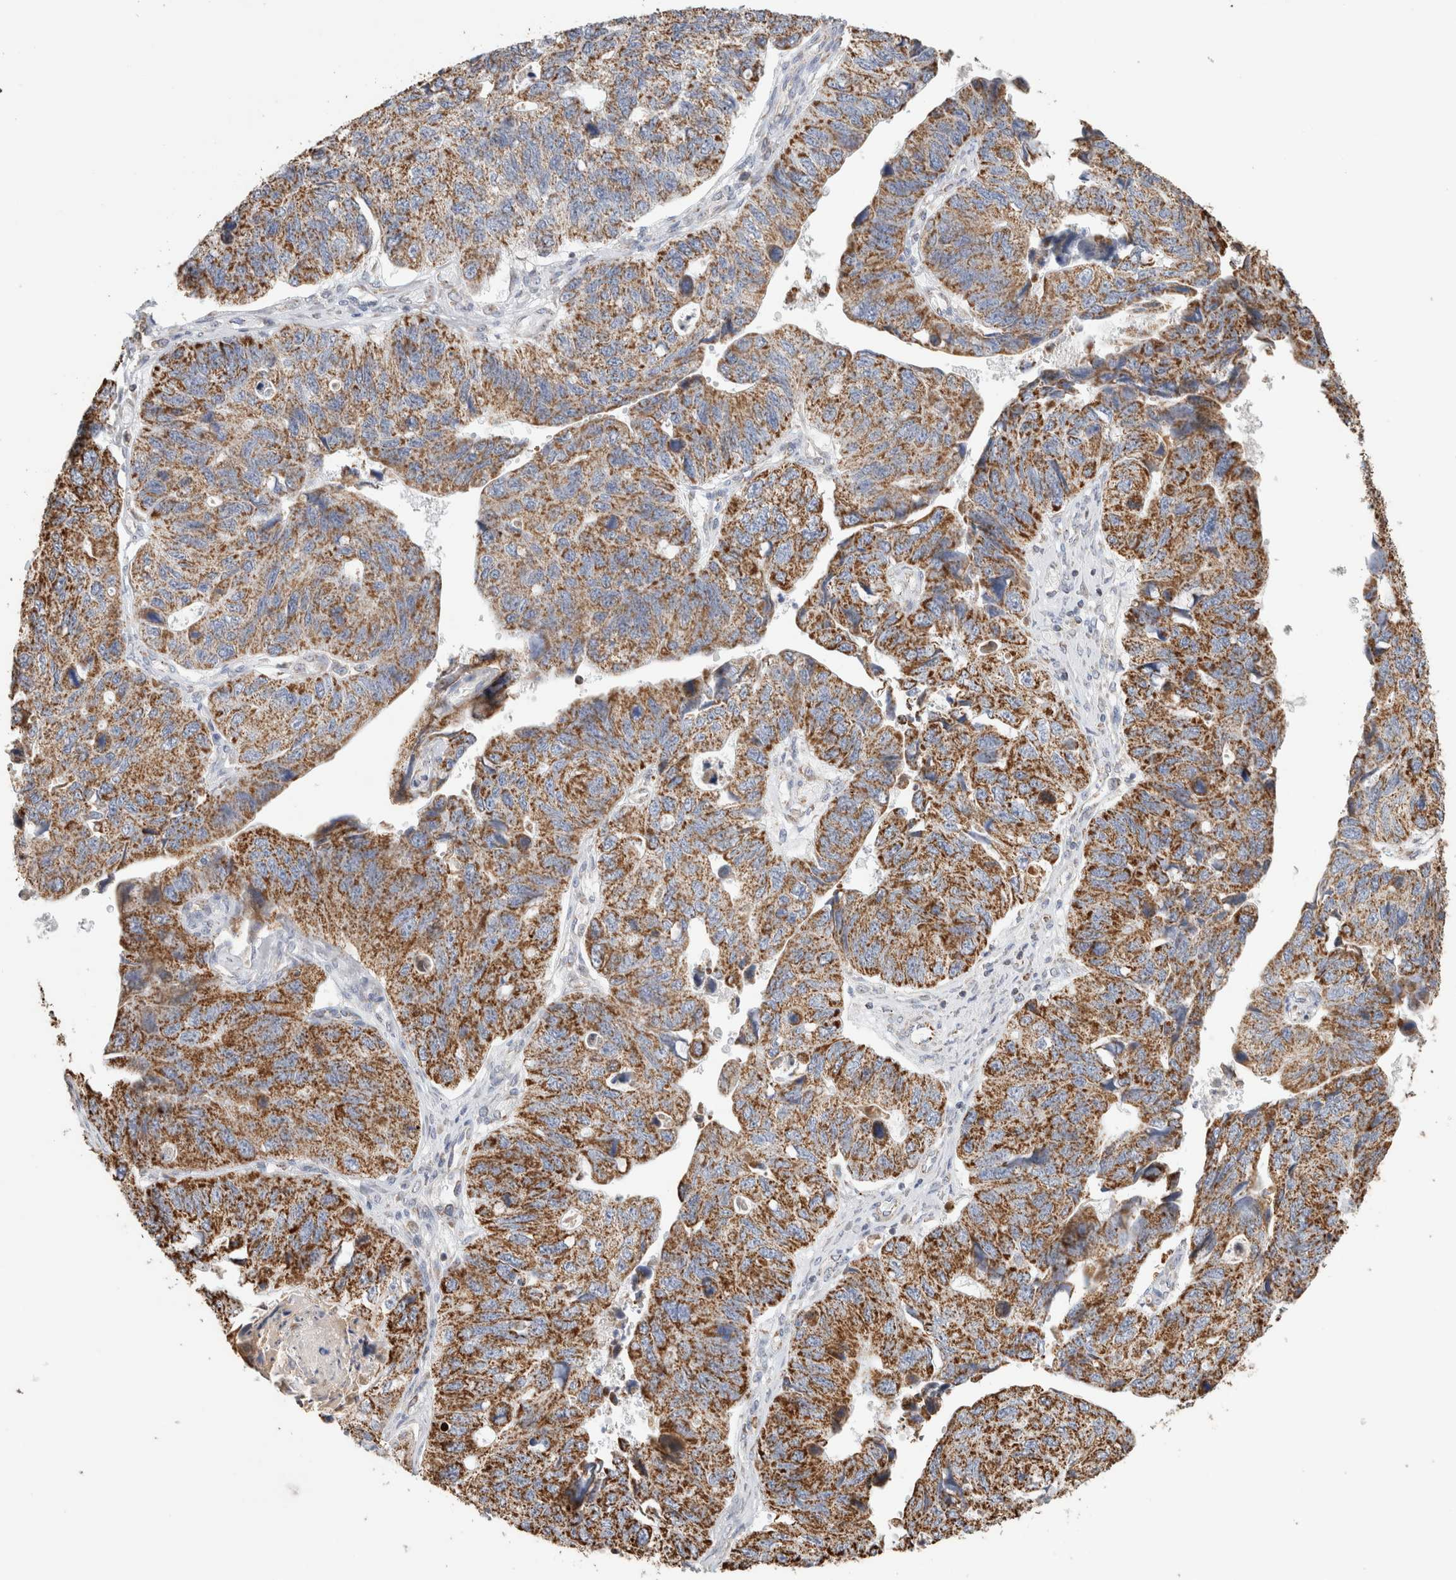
{"staining": {"intensity": "strong", "quantity": ">75%", "location": "cytoplasmic/membranous"}, "tissue": "stomach cancer", "cell_type": "Tumor cells", "image_type": "cancer", "snomed": [{"axis": "morphology", "description": "Adenocarcinoma, NOS"}, {"axis": "topography", "description": "Stomach"}], "caption": "Immunohistochemical staining of stomach adenocarcinoma shows high levels of strong cytoplasmic/membranous staining in approximately >75% of tumor cells.", "gene": "C1QBP", "patient": {"sex": "male", "age": 59}}